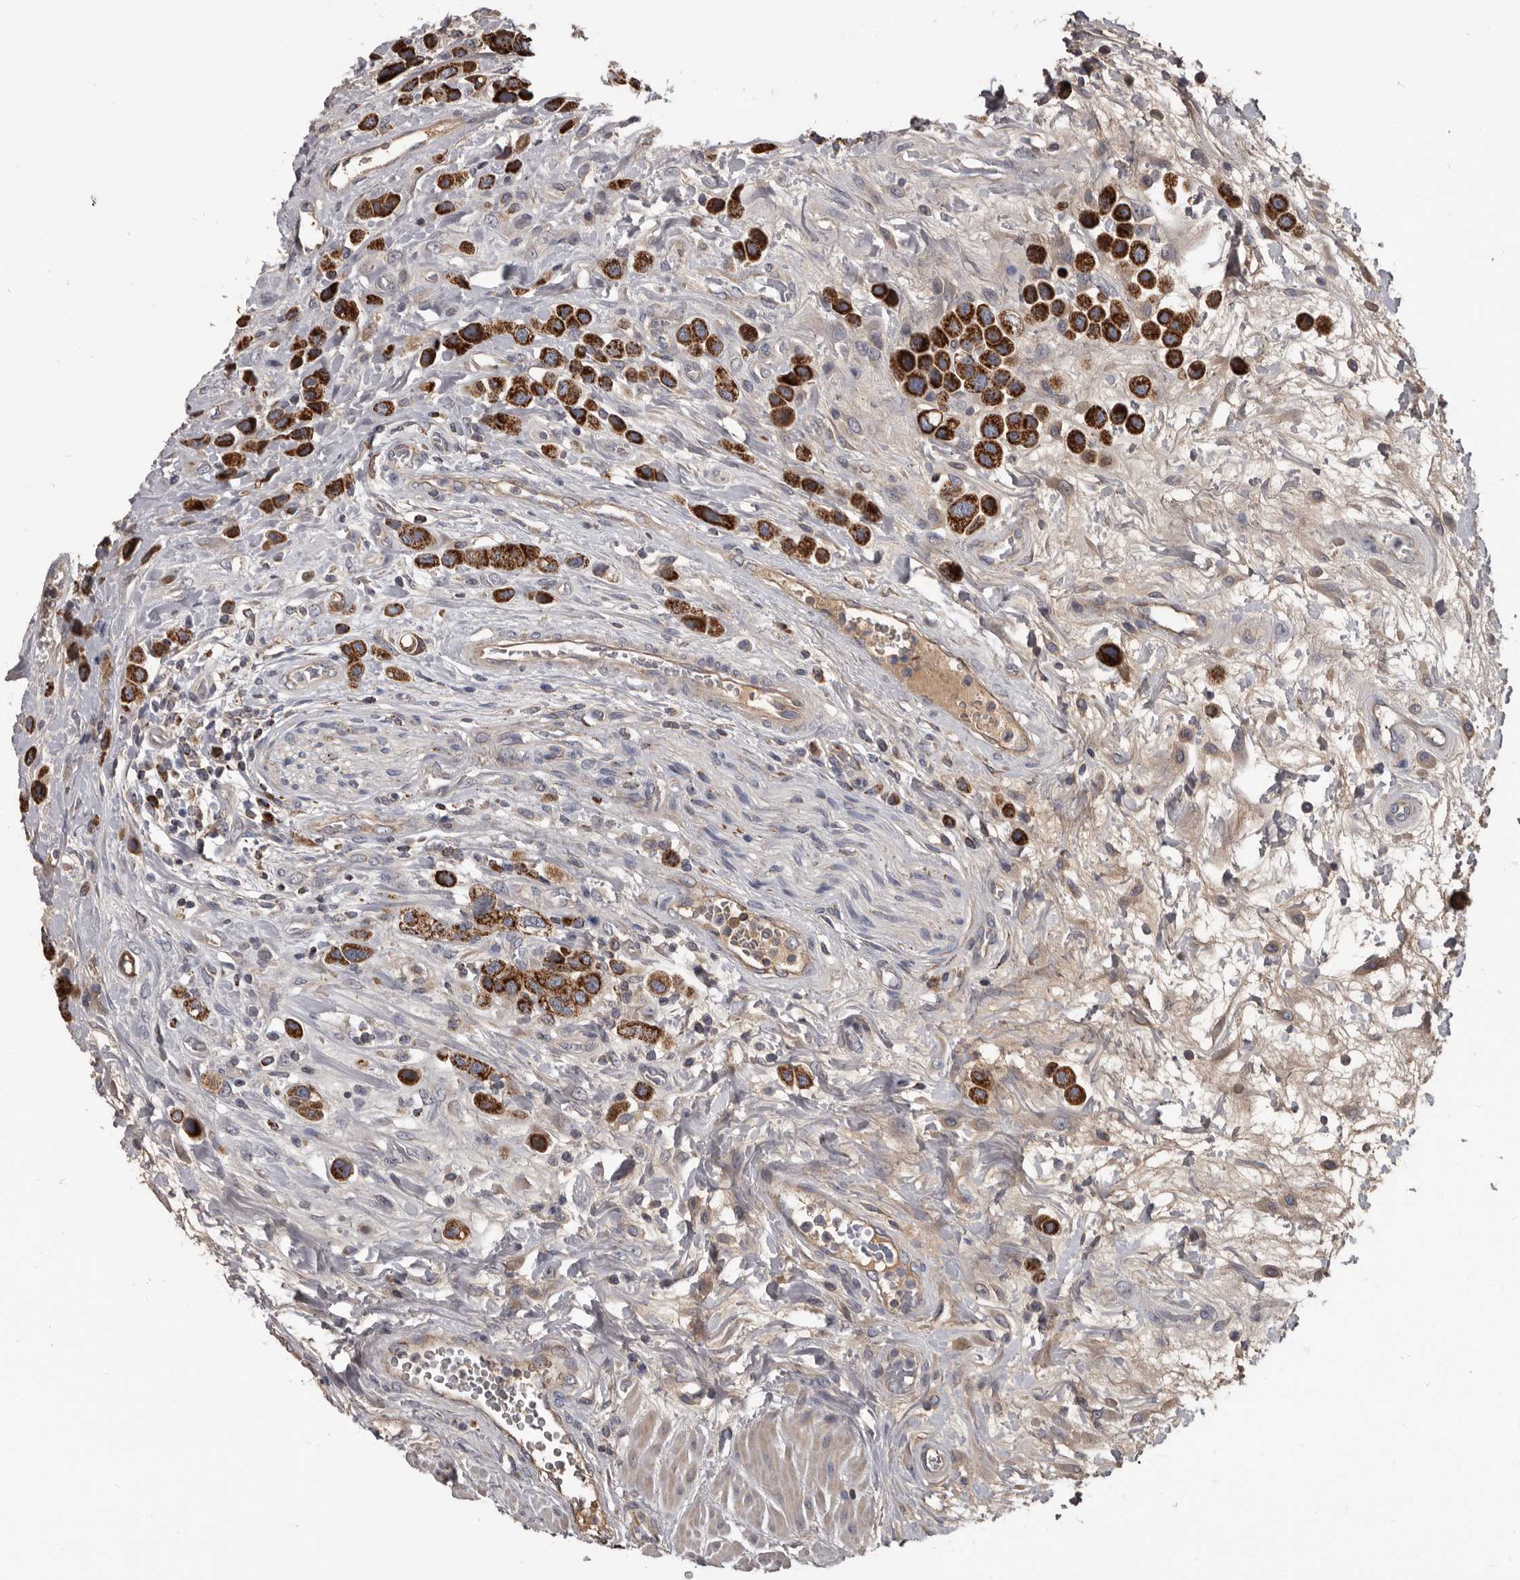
{"staining": {"intensity": "strong", "quantity": ">75%", "location": "cytoplasmic/membranous"}, "tissue": "urothelial cancer", "cell_type": "Tumor cells", "image_type": "cancer", "snomed": [{"axis": "morphology", "description": "Urothelial carcinoma, High grade"}, {"axis": "topography", "description": "Urinary bladder"}], "caption": "Immunohistochemical staining of human urothelial cancer shows high levels of strong cytoplasmic/membranous protein positivity in approximately >75% of tumor cells. The staining is performed using DAB (3,3'-diaminobenzidine) brown chromogen to label protein expression. The nuclei are counter-stained blue using hematoxylin.", "gene": "ALDH5A1", "patient": {"sex": "male", "age": 50}}